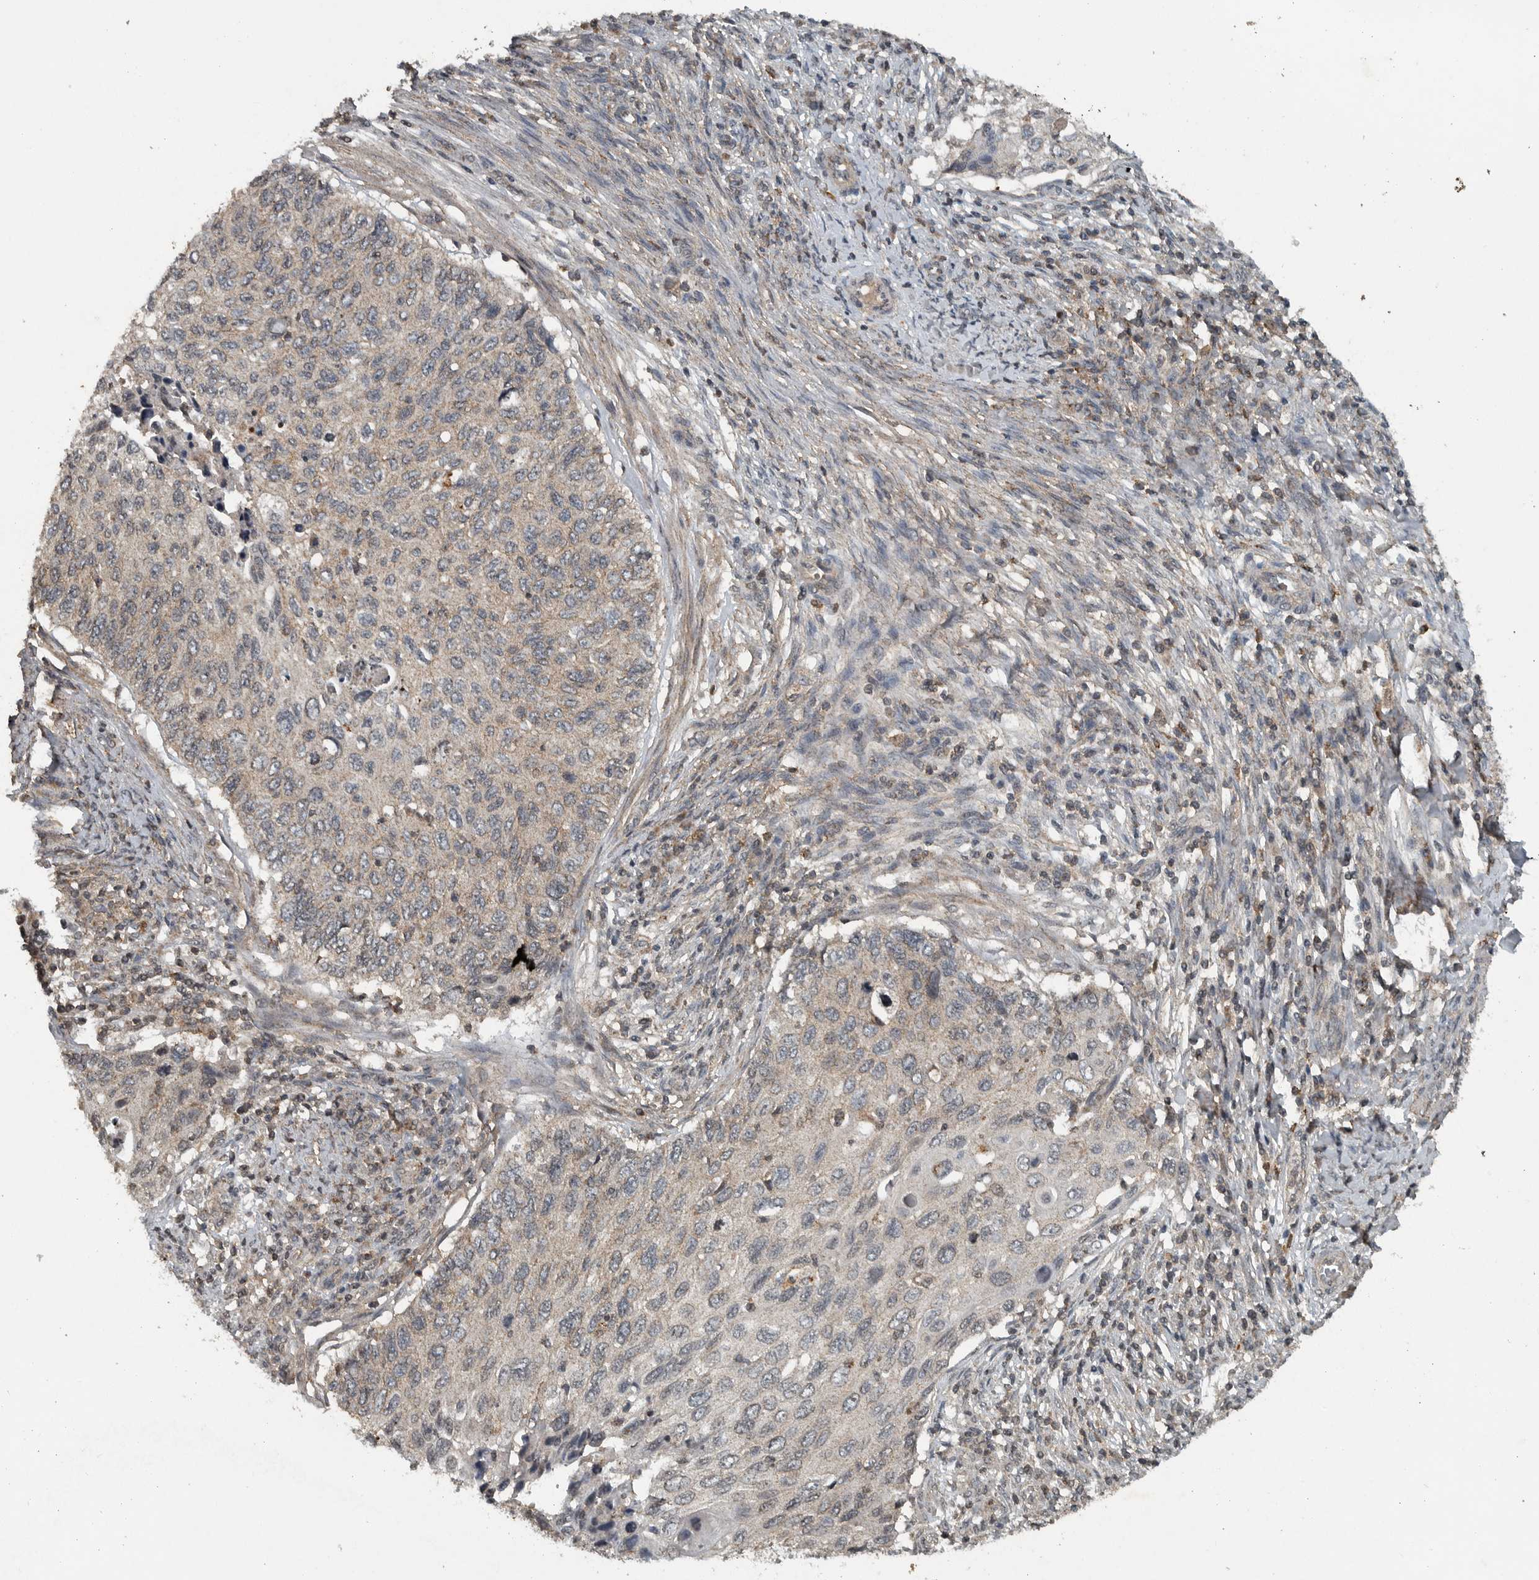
{"staining": {"intensity": "weak", "quantity": "<25%", "location": "cytoplasmic/membranous"}, "tissue": "cervical cancer", "cell_type": "Tumor cells", "image_type": "cancer", "snomed": [{"axis": "morphology", "description": "Squamous cell carcinoma, NOS"}, {"axis": "topography", "description": "Cervix"}], "caption": "Immunohistochemical staining of cervical cancer demonstrates no significant positivity in tumor cells.", "gene": "IL6ST", "patient": {"sex": "female", "age": 70}}